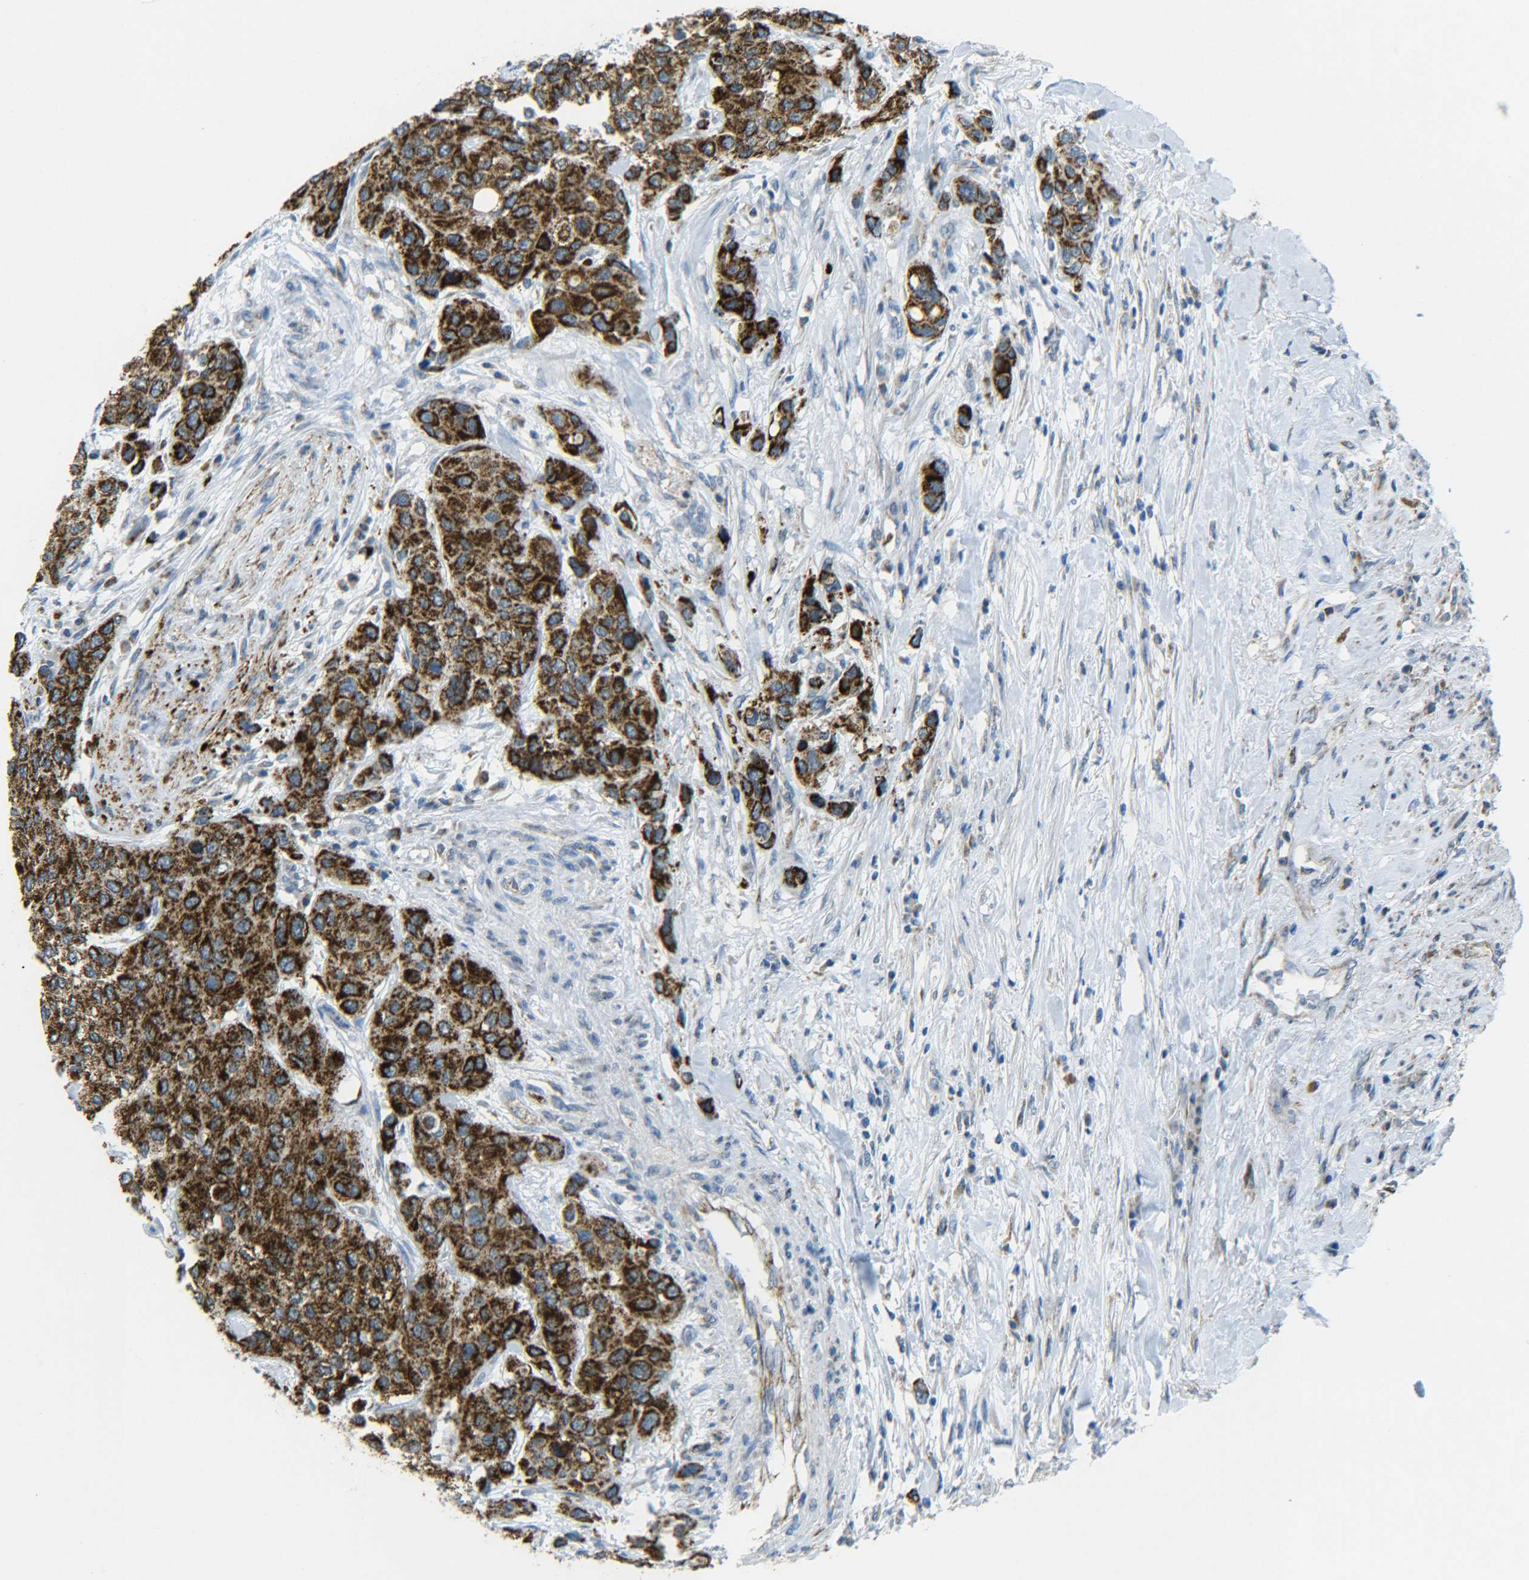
{"staining": {"intensity": "strong", "quantity": ">75%", "location": "cytoplasmic/membranous"}, "tissue": "urothelial cancer", "cell_type": "Tumor cells", "image_type": "cancer", "snomed": [{"axis": "morphology", "description": "Urothelial carcinoma, High grade"}, {"axis": "topography", "description": "Urinary bladder"}], "caption": "There is high levels of strong cytoplasmic/membranous staining in tumor cells of high-grade urothelial carcinoma, as demonstrated by immunohistochemical staining (brown color).", "gene": "CYB5R1", "patient": {"sex": "female", "age": 56}}